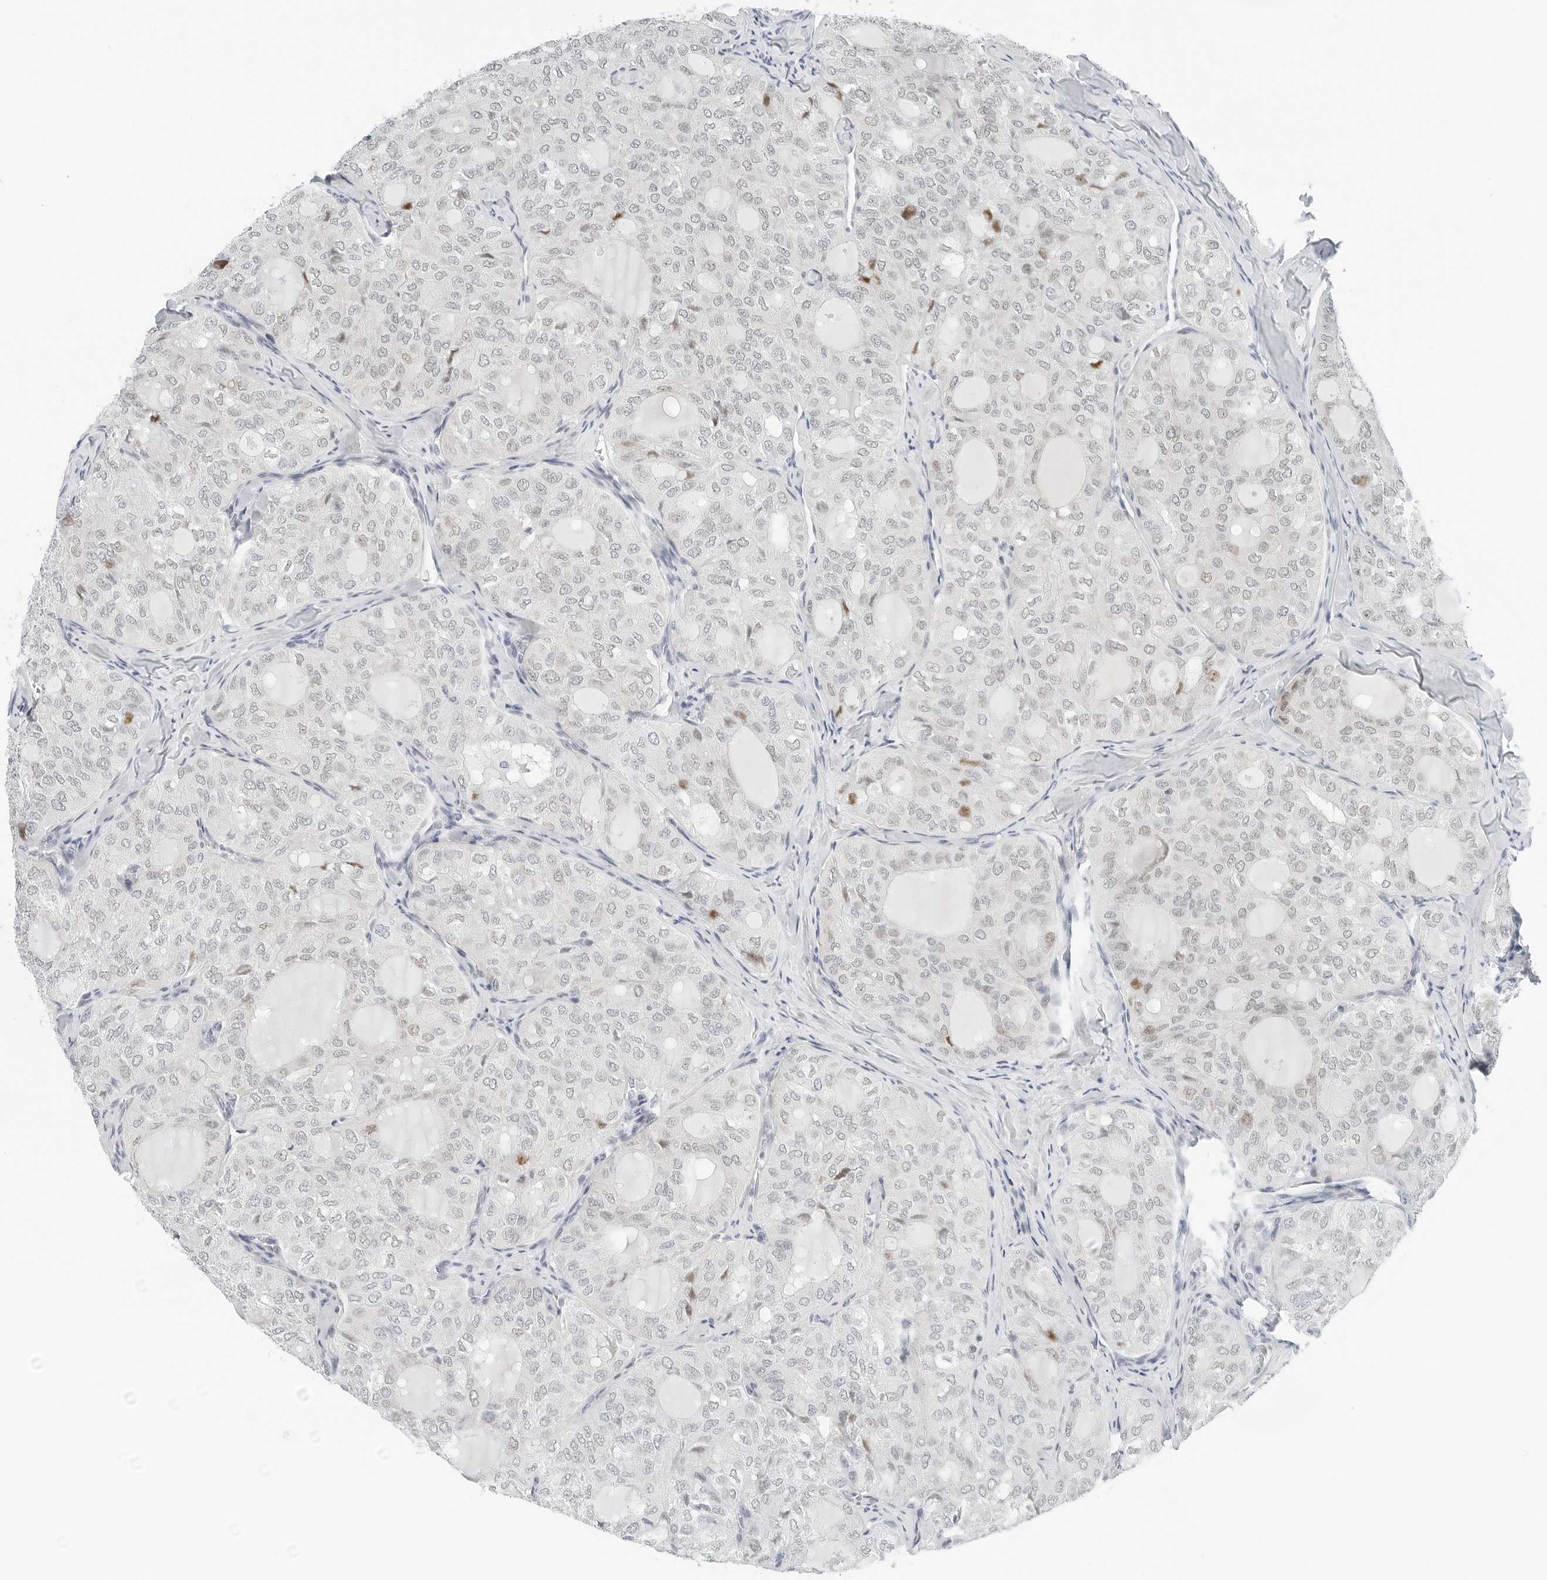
{"staining": {"intensity": "moderate", "quantity": "<25%", "location": "nuclear"}, "tissue": "thyroid cancer", "cell_type": "Tumor cells", "image_type": "cancer", "snomed": [{"axis": "morphology", "description": "Follicular adenoma carcinoma, NOS"}, {"axis": "topography", "description": "Thyroid gland"}], "caption": "Thyroid follicular adenoma carcinoma was stained to show a protein in brown. There is low levels of moderate nuclear expression in approximately <25% of tumor cells.", "gene": "NTMT2", "patient": {"sex": "male", "age": 75}}